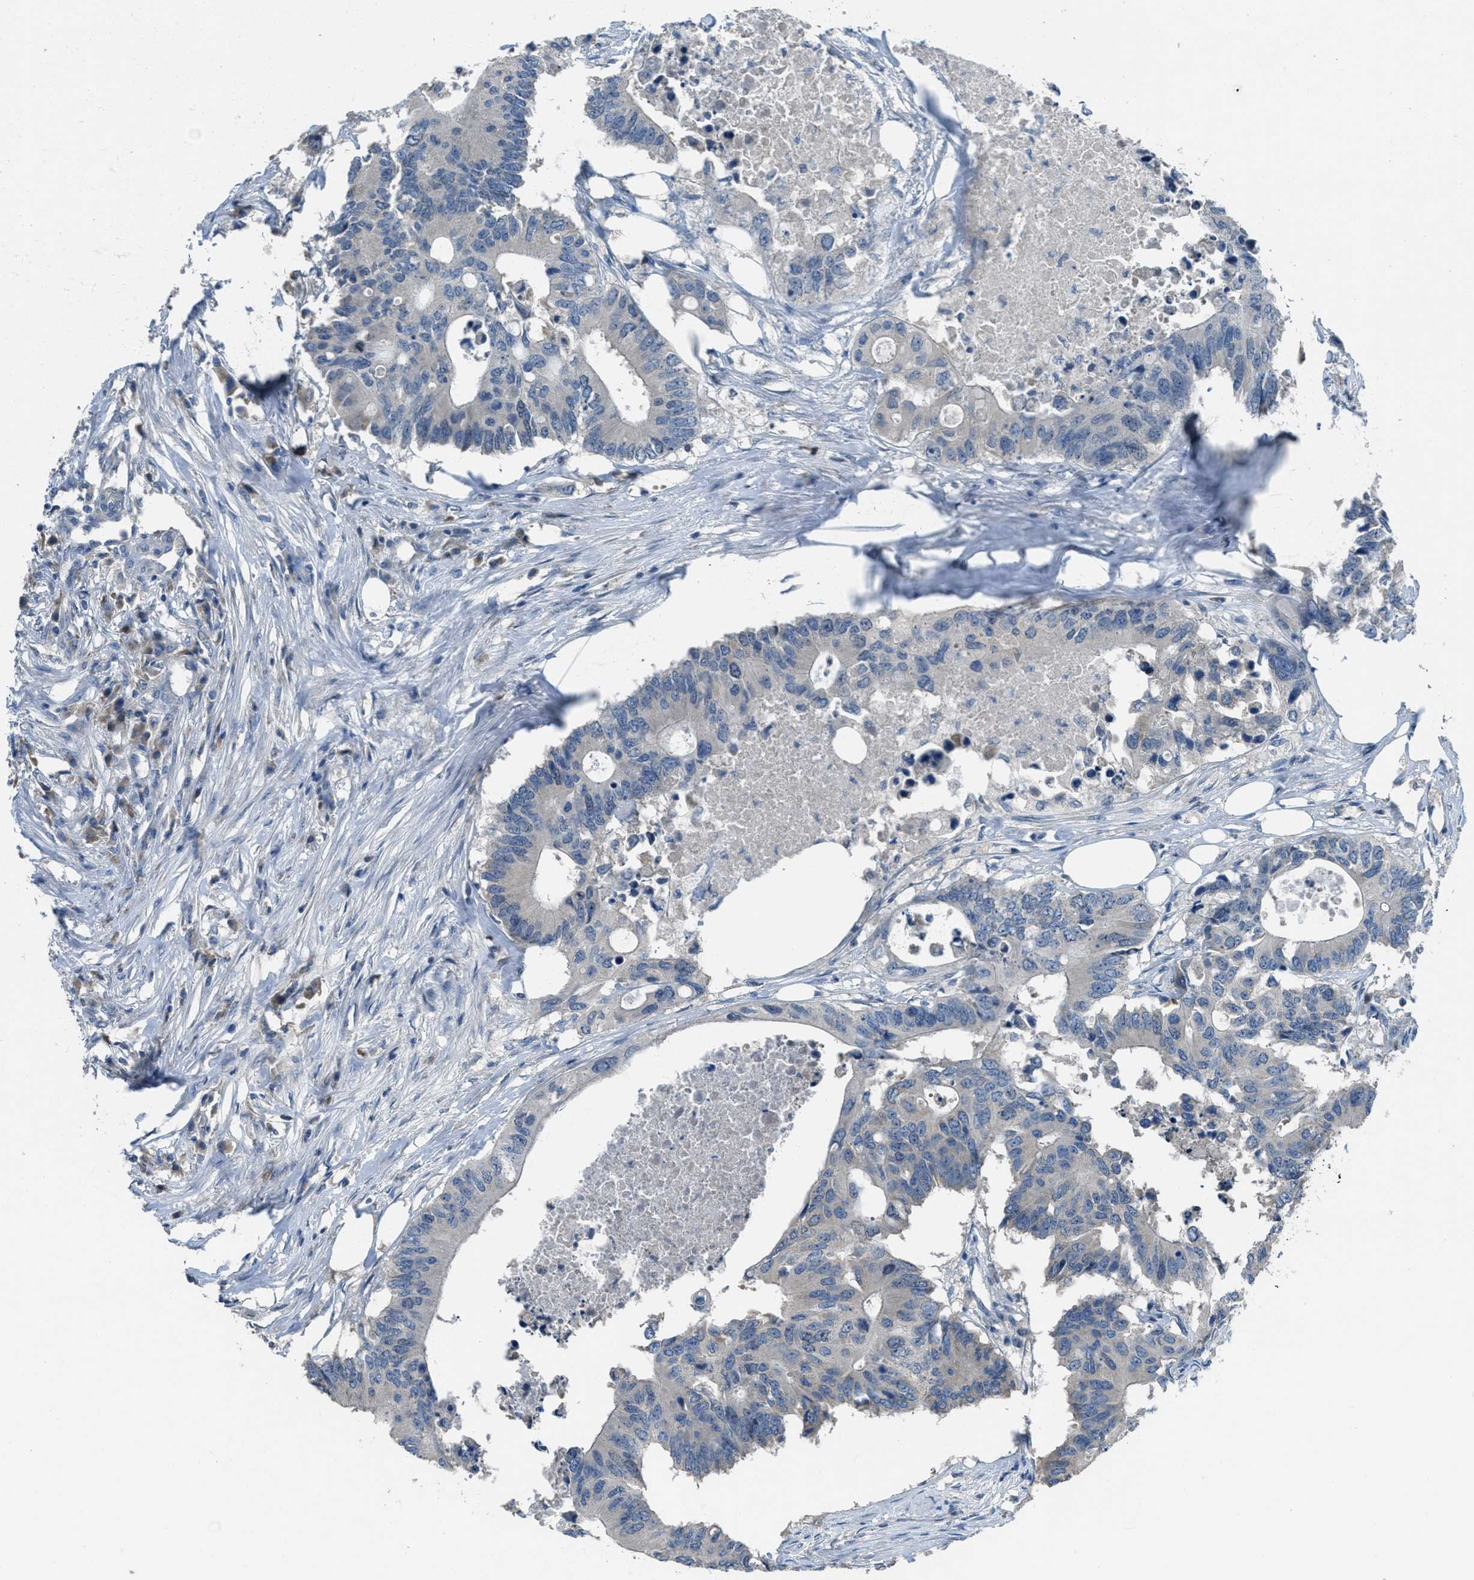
{"staining": {"intensity": "negative", "quantity": "none", "location": "none"}, "tissue": "colorectal cancer", "cell_type": "Tumor cells", "image_type": "cancer", "snomed": [{"axis": "morphology", "description": "Adenocarcinoma, NOS"}, {"axis": "topography", "description": "Colon"}], "caption": "There is no significant positivity in tumor cells of colorectal adenocarcinoma.", "gene": "MIS18A", "patient": {"sex": "male", "age": 71}}